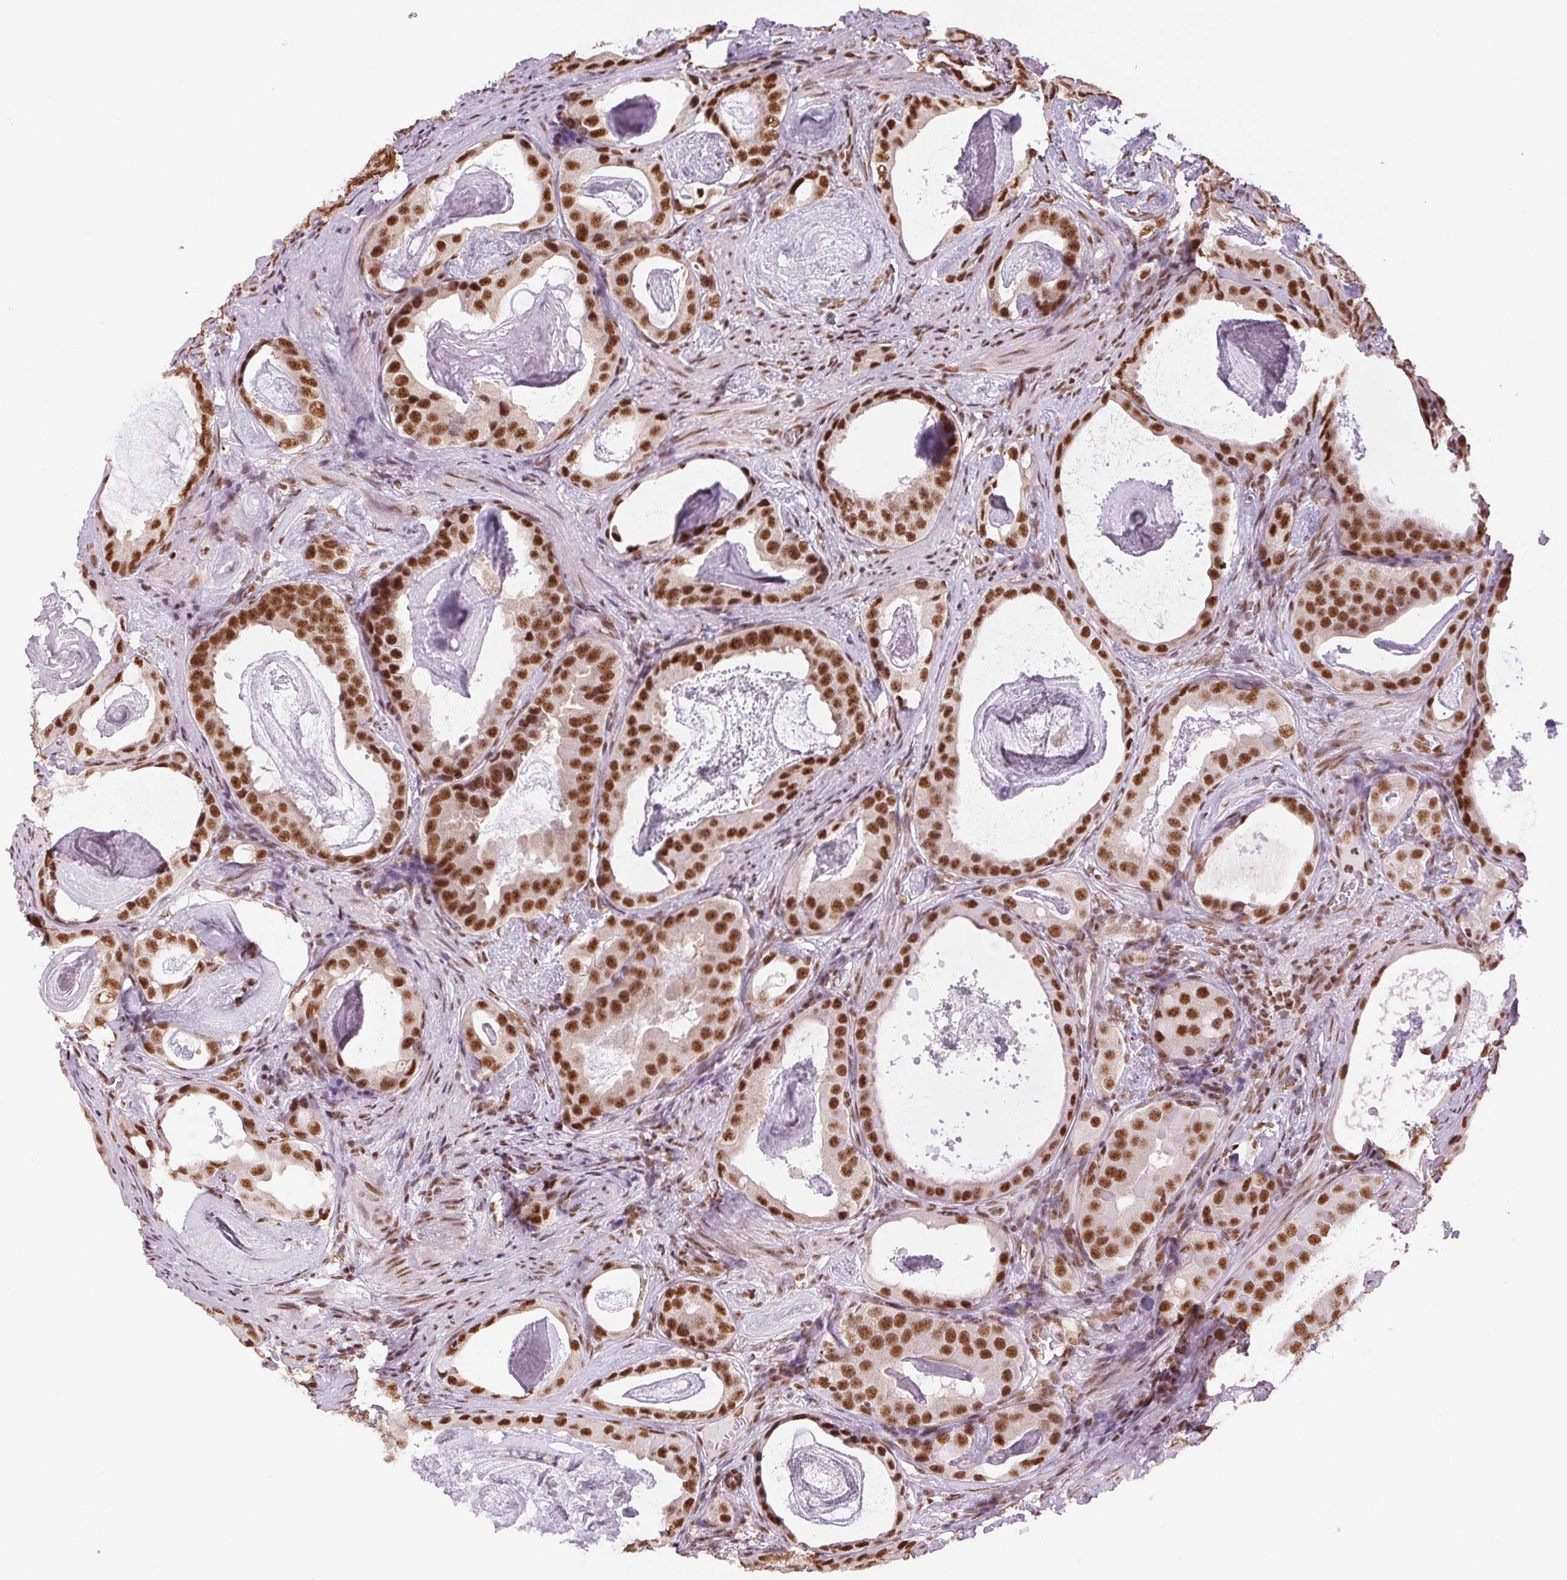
{"staining": {"intensity": "strong", "quantity": ">75%", "location": "nuclear"}, "tissue": "prostate cancer", "cell_type": "Tumor cells", "image_type": "cancer", "snomed": [{"axis": "morphology", "description": "Adenocarcinoma, Low grade"}, {"axis": "topography", "description": "Prostate and seminal vesicle, NOS"}], "caption": "Protein staining shows strong nuclear staining in approximately >75% of tumor cells in adenocarcinoma (low-grade) (prostate). The staining was performed using DAB (3,3'-diaminobenzidine) to visualize the protein expression in brown, while the nuclei were stained in blue with hematoxylin (Magnification: 20x).", "gene": "IK", "patient": {"sex": "male", "age": 71}}